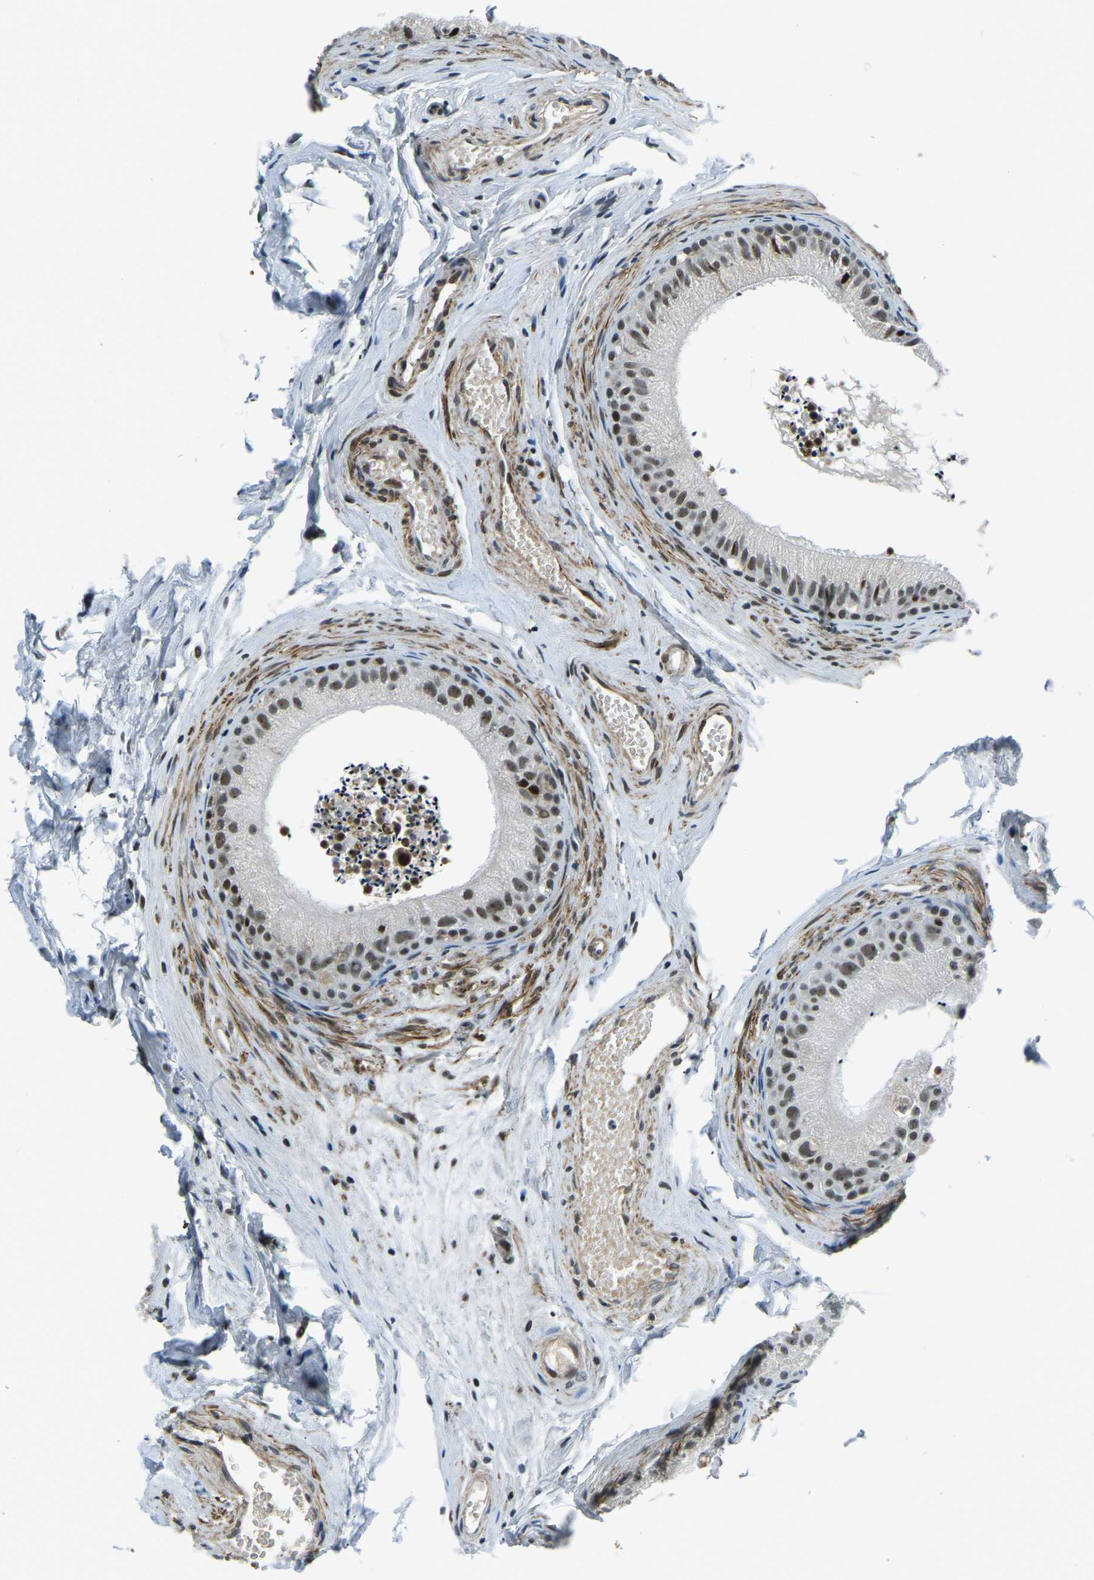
{"staining": {"intensity": "moderate", "quantity": "<25%", "location": "nuclear"}, "tissue": "epididymis", "cell_type": "Glandular cells", "image_type": "normal", "snomed": [{"axis": "morphology", "description": "Normal tissue, NOS"}, {"axis": "topography", "description": "Epididymis"}], "caption": "This micrograph shows immunohistochemistry staining of benign epididymis, with low moderate nuclear expression in approximately <25% of glandular cells.", "gene": "PRCC", "patient": {"sex": "male", "age": 56}}